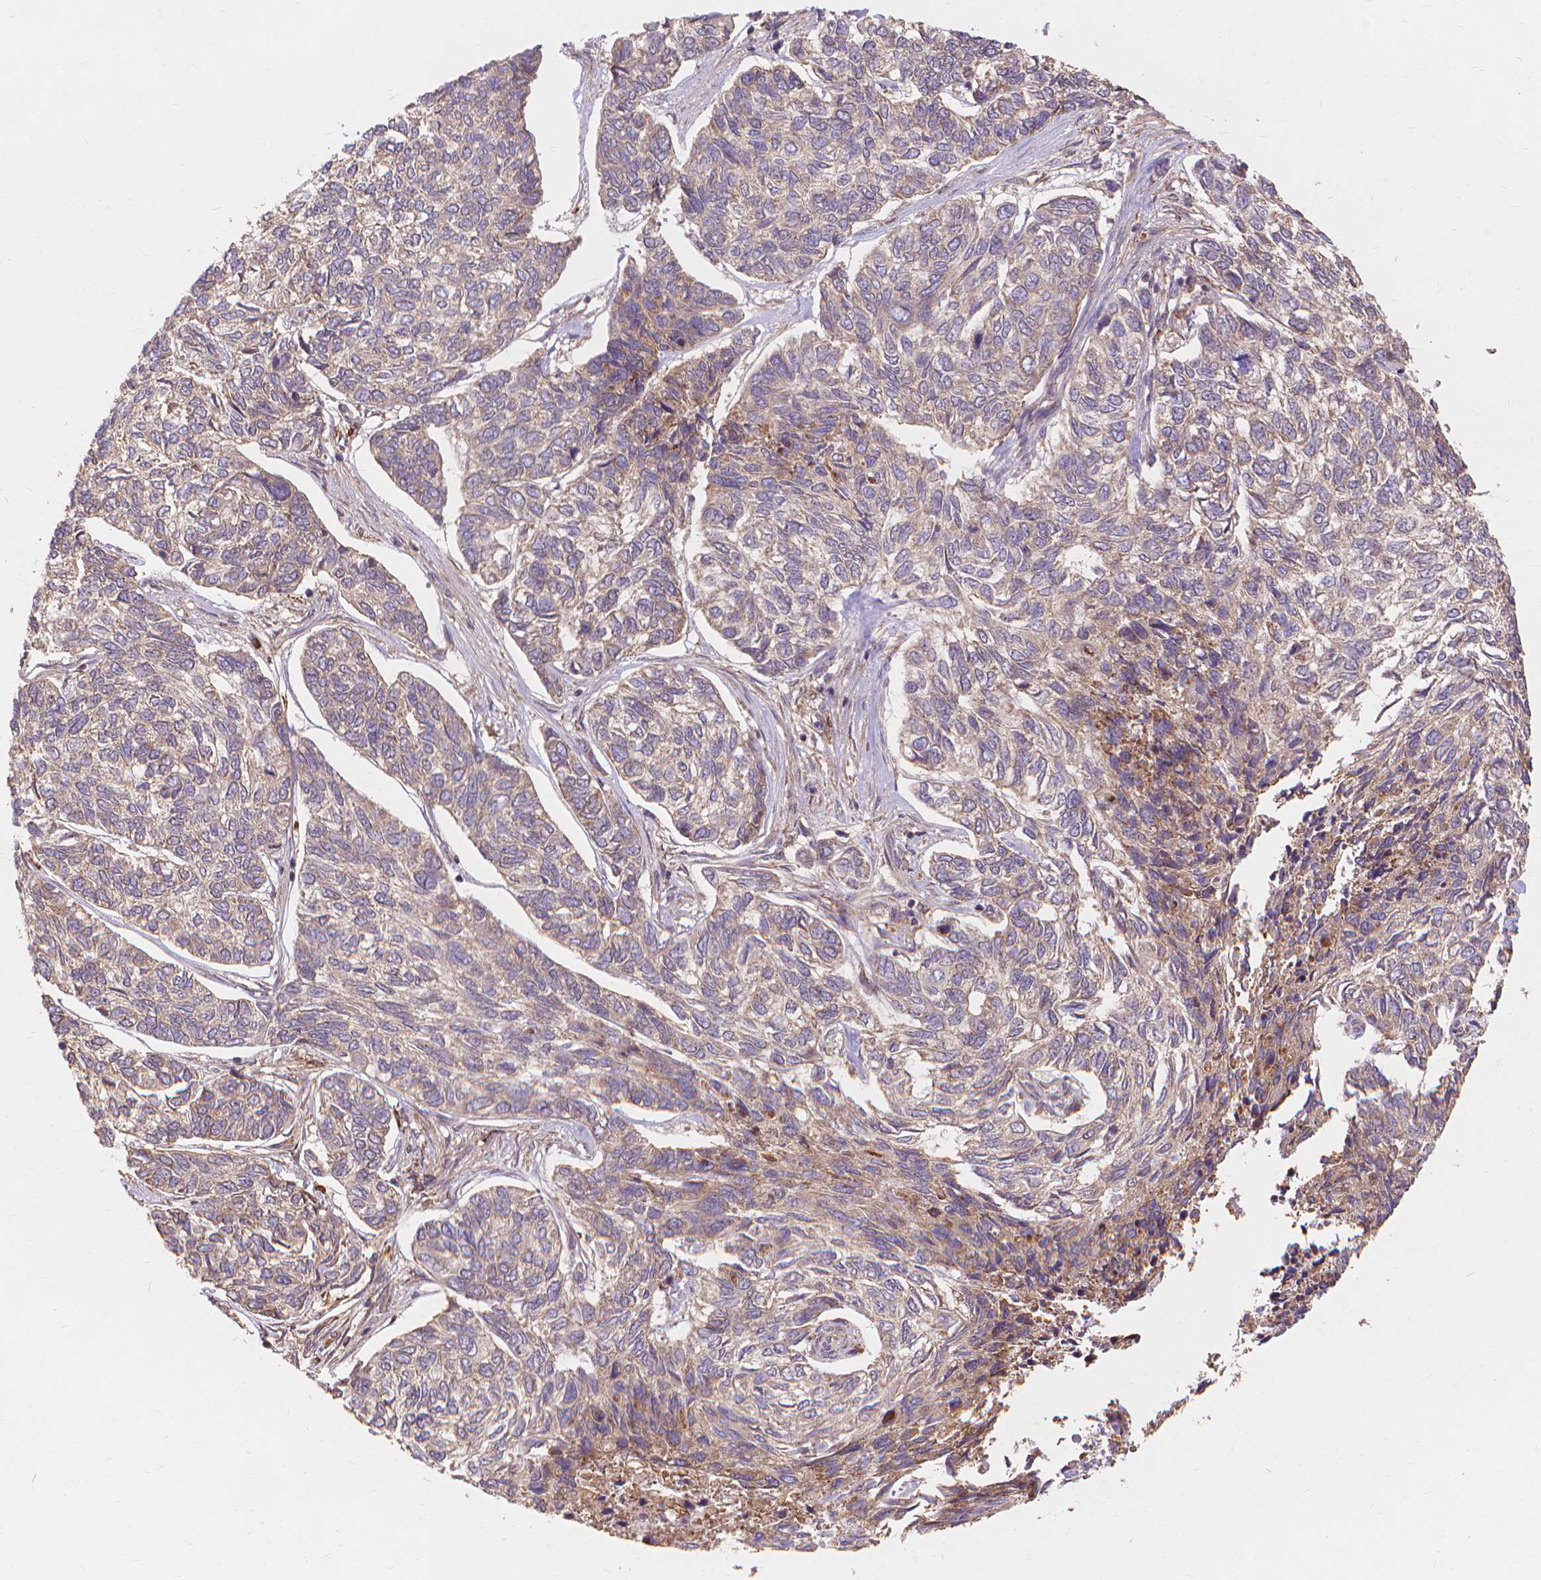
{"staining": {"intensity": "weak", "quantity": "25%-75%", "location": "cytoplasmic/membranous"}, "tissue": "skin cancer", "cell_type": "Tumor cells", "image_type": "cancer", "snomed": [{"axis": "morphology", "description": "Basal cell carcinoma"}, {"axis": "topography", "description": "Skin"}], "caption": "Immunohistochemical staining of basal cell carcinoma (skin) reveals low levels of weak cytoplasmic/membranous expression in about 25%-75% of tumor cells.", "gene": "TAB2", "patient": {"sex": "female", "age": 65}}